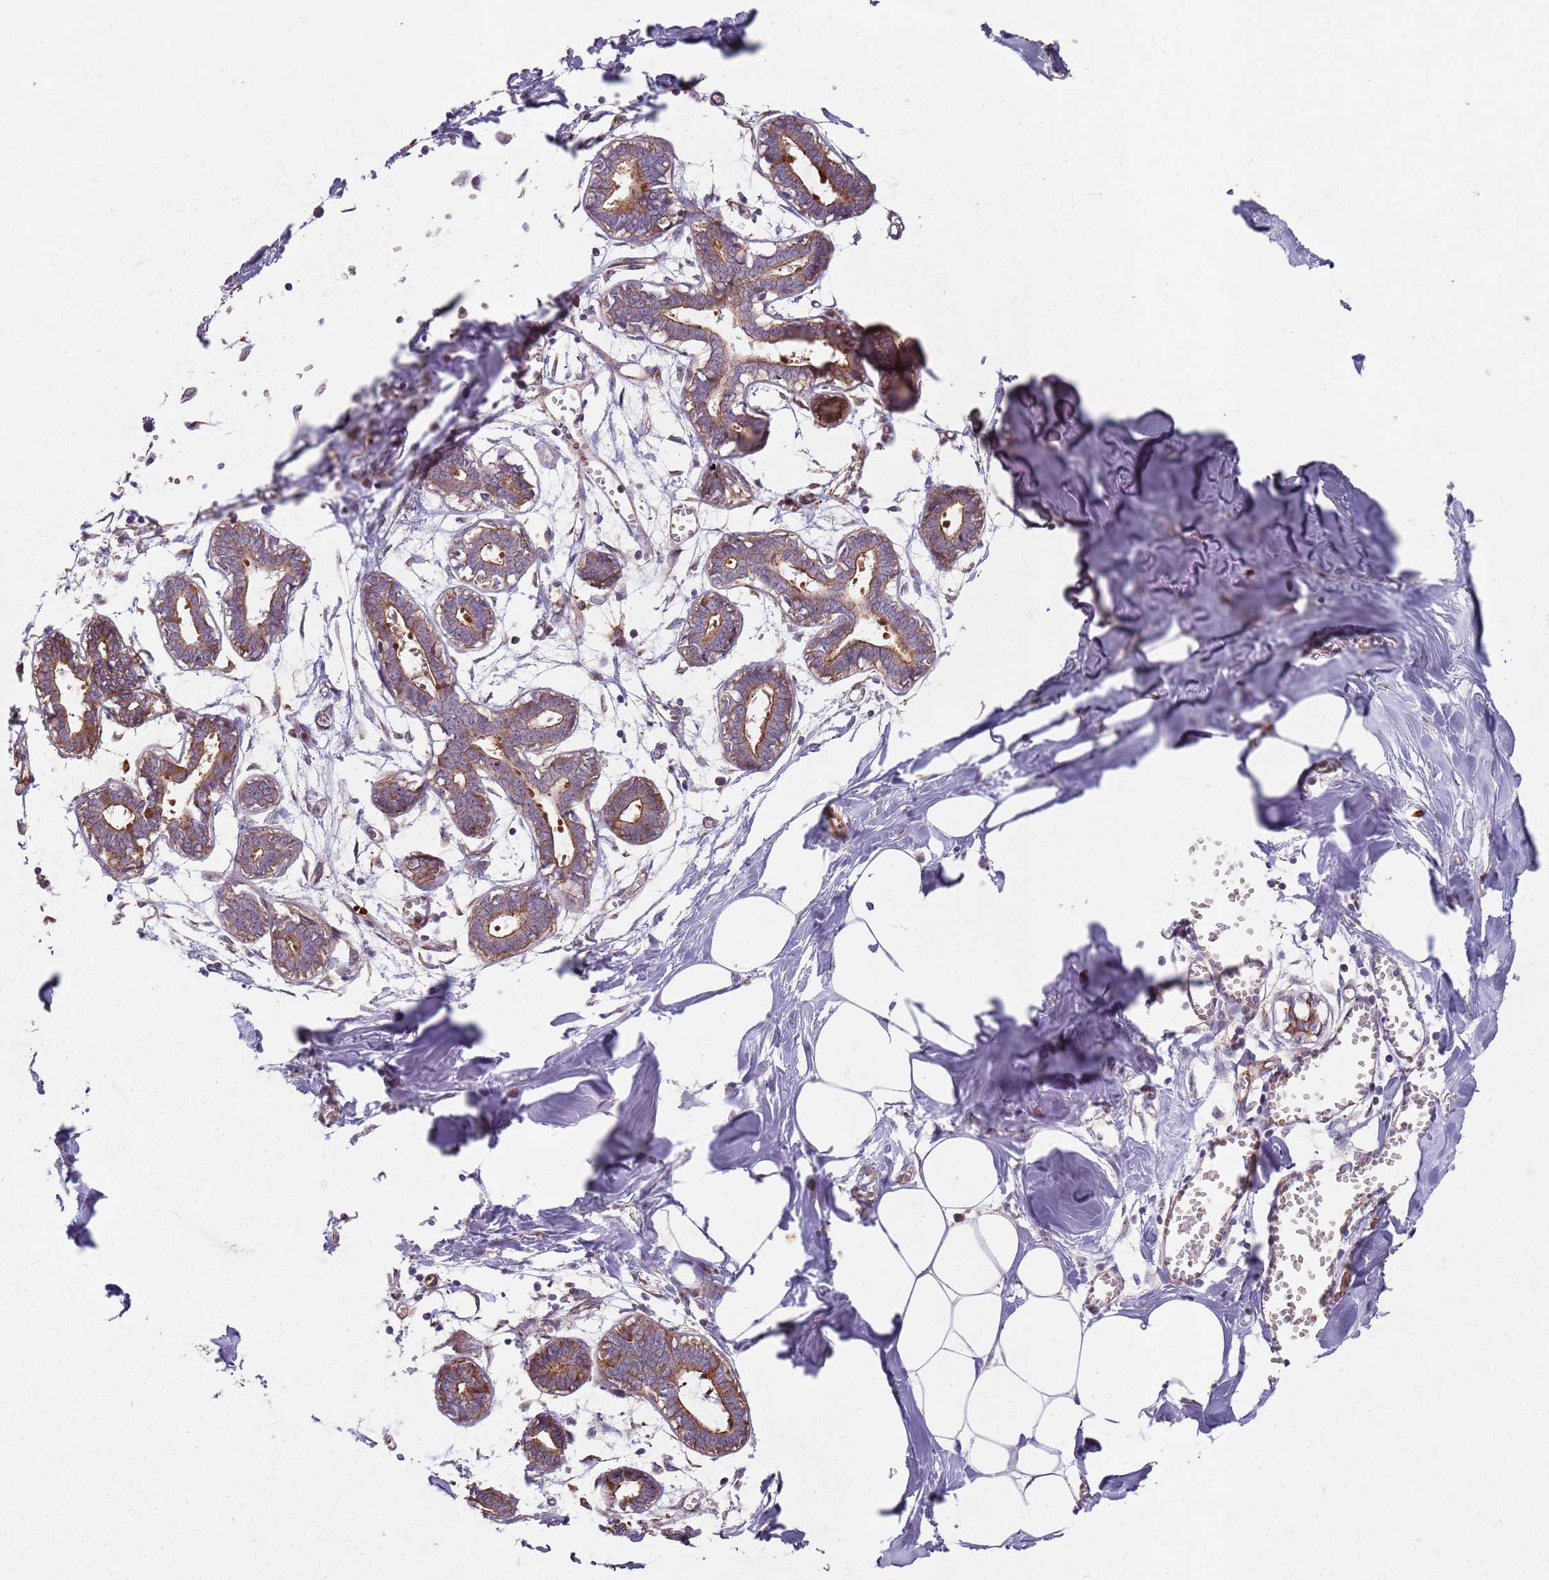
{"staining": {"intensity": "negative", "quantity": "none", "location": "none"}, "tissue": "breast", "cell_type": "Adipocytes", "image_type": "normal", "snomed": [{"axis": "morphology", "description": "Normal tissue, NOS"}, {"axis": "topography", "description": "Breast"}], "caption": "This histopathology image is of unremarkable breast stained with immunohistochemistry to label a protein in brown with the nuclei are counter-stained blue. There is no positivity in adipocytes. Brightfield microscopy of IHC stained with DAB (3,3'-diaminobenzidine) (brown) and hematoxylin (blue), captured at high magnification.", "gene": "C2CD4B", "patient": {"sex": "female", "age": 27}}